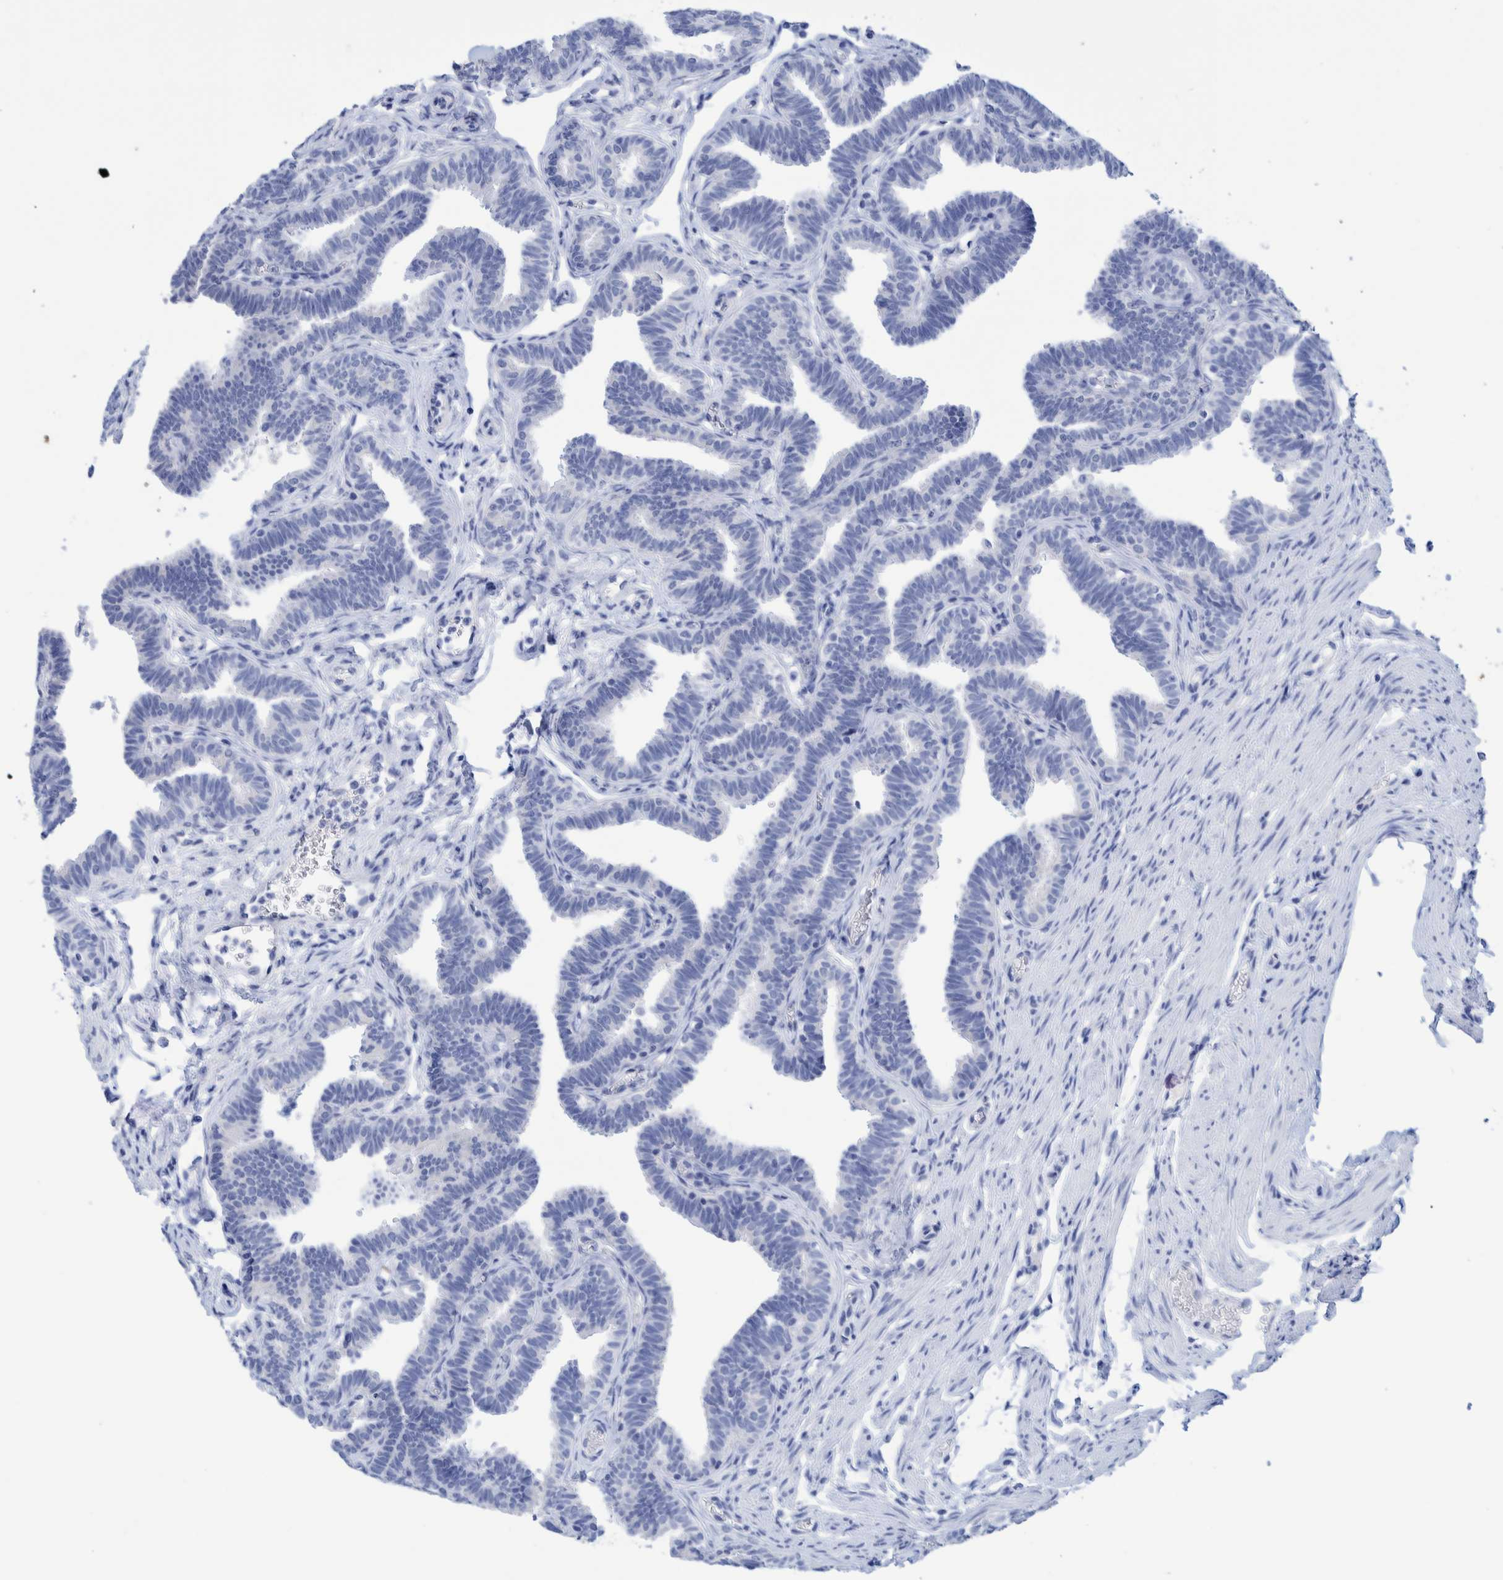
{"staining": {"intensity": "negative", "quantity": "none", "location": "none"}, "tissue": "fallopian tube", "cell_type": "Glandular cells", "image_type": "normal", "snomed": [{"axis": "morphology", "description": "Normal tissue, NOS"}, {"axis": "topography", "description": "Fallopian tube"}, {"axis": "topography", "description": "Ovary"}], "caption": "High power microscopy micrograph of an immunohistochemistry (IHC) image of unremarkable fallopian tube, revealing no significant staining in glandular cells.", "gene": "PERP", "patient": {"sex": "female", "age": 23}}